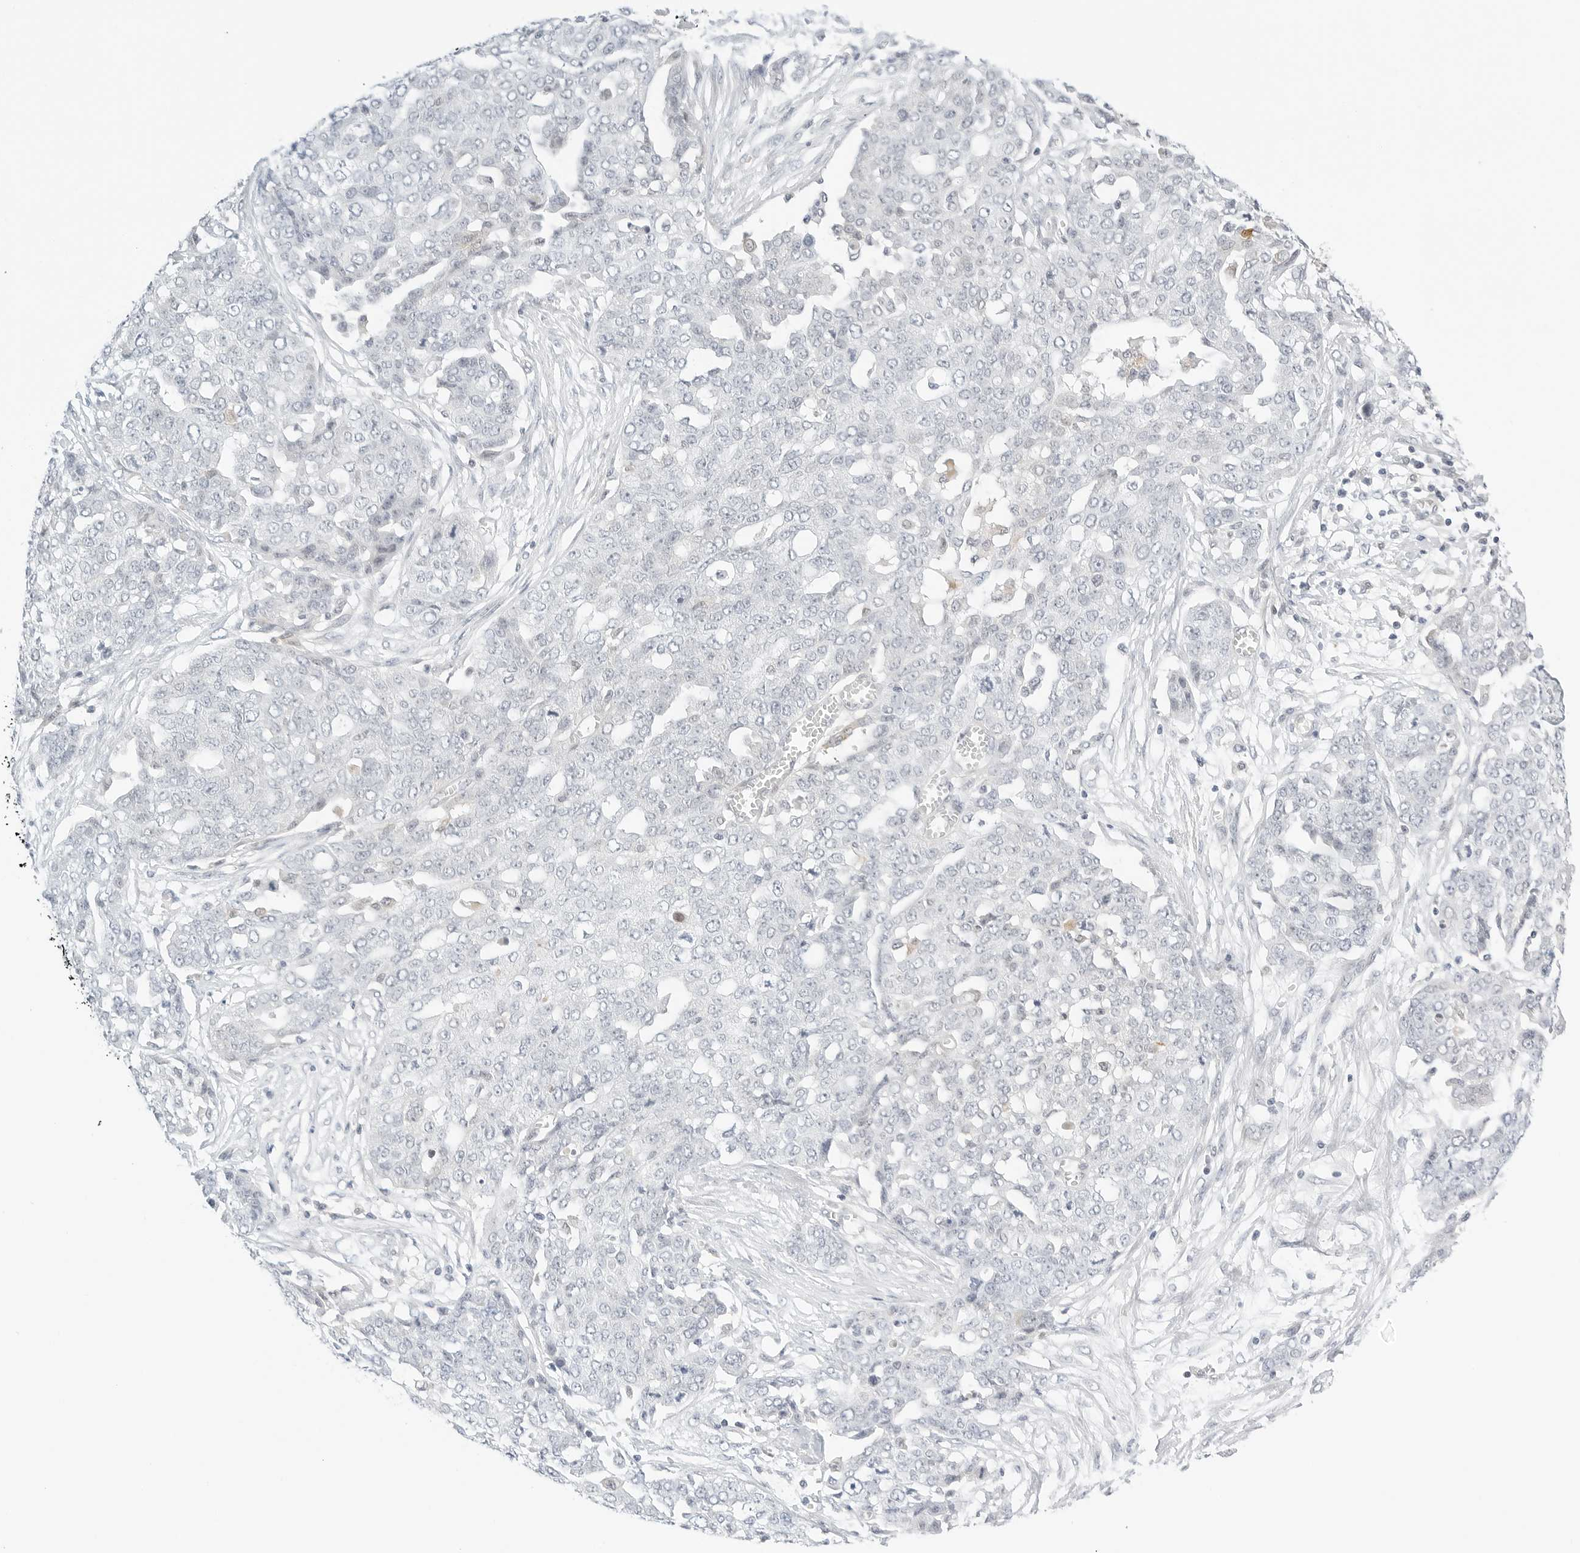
{"staining": {"intensity": "negative", "quantity": "none", "location": "none"}, "tissue": "ovarian cancer", "cell_type": "Tumor cells", "image_type": "cancer", "snomed": [{"axis": "morphology", "description": "Cystadenocarcinoma, serous, NOS"}, {"axis": "topography", "description": "Soft tissue"}, {"axis": "topography", "description": "Ovary"}], "caption": "Ovarian cancer (serous cystadenocarcinoma) was stained to show a protein in brown. There is no significant staining in tumor cells.", "gene": "TEKT2", "patient": {"sex": "female", "age": 57}}